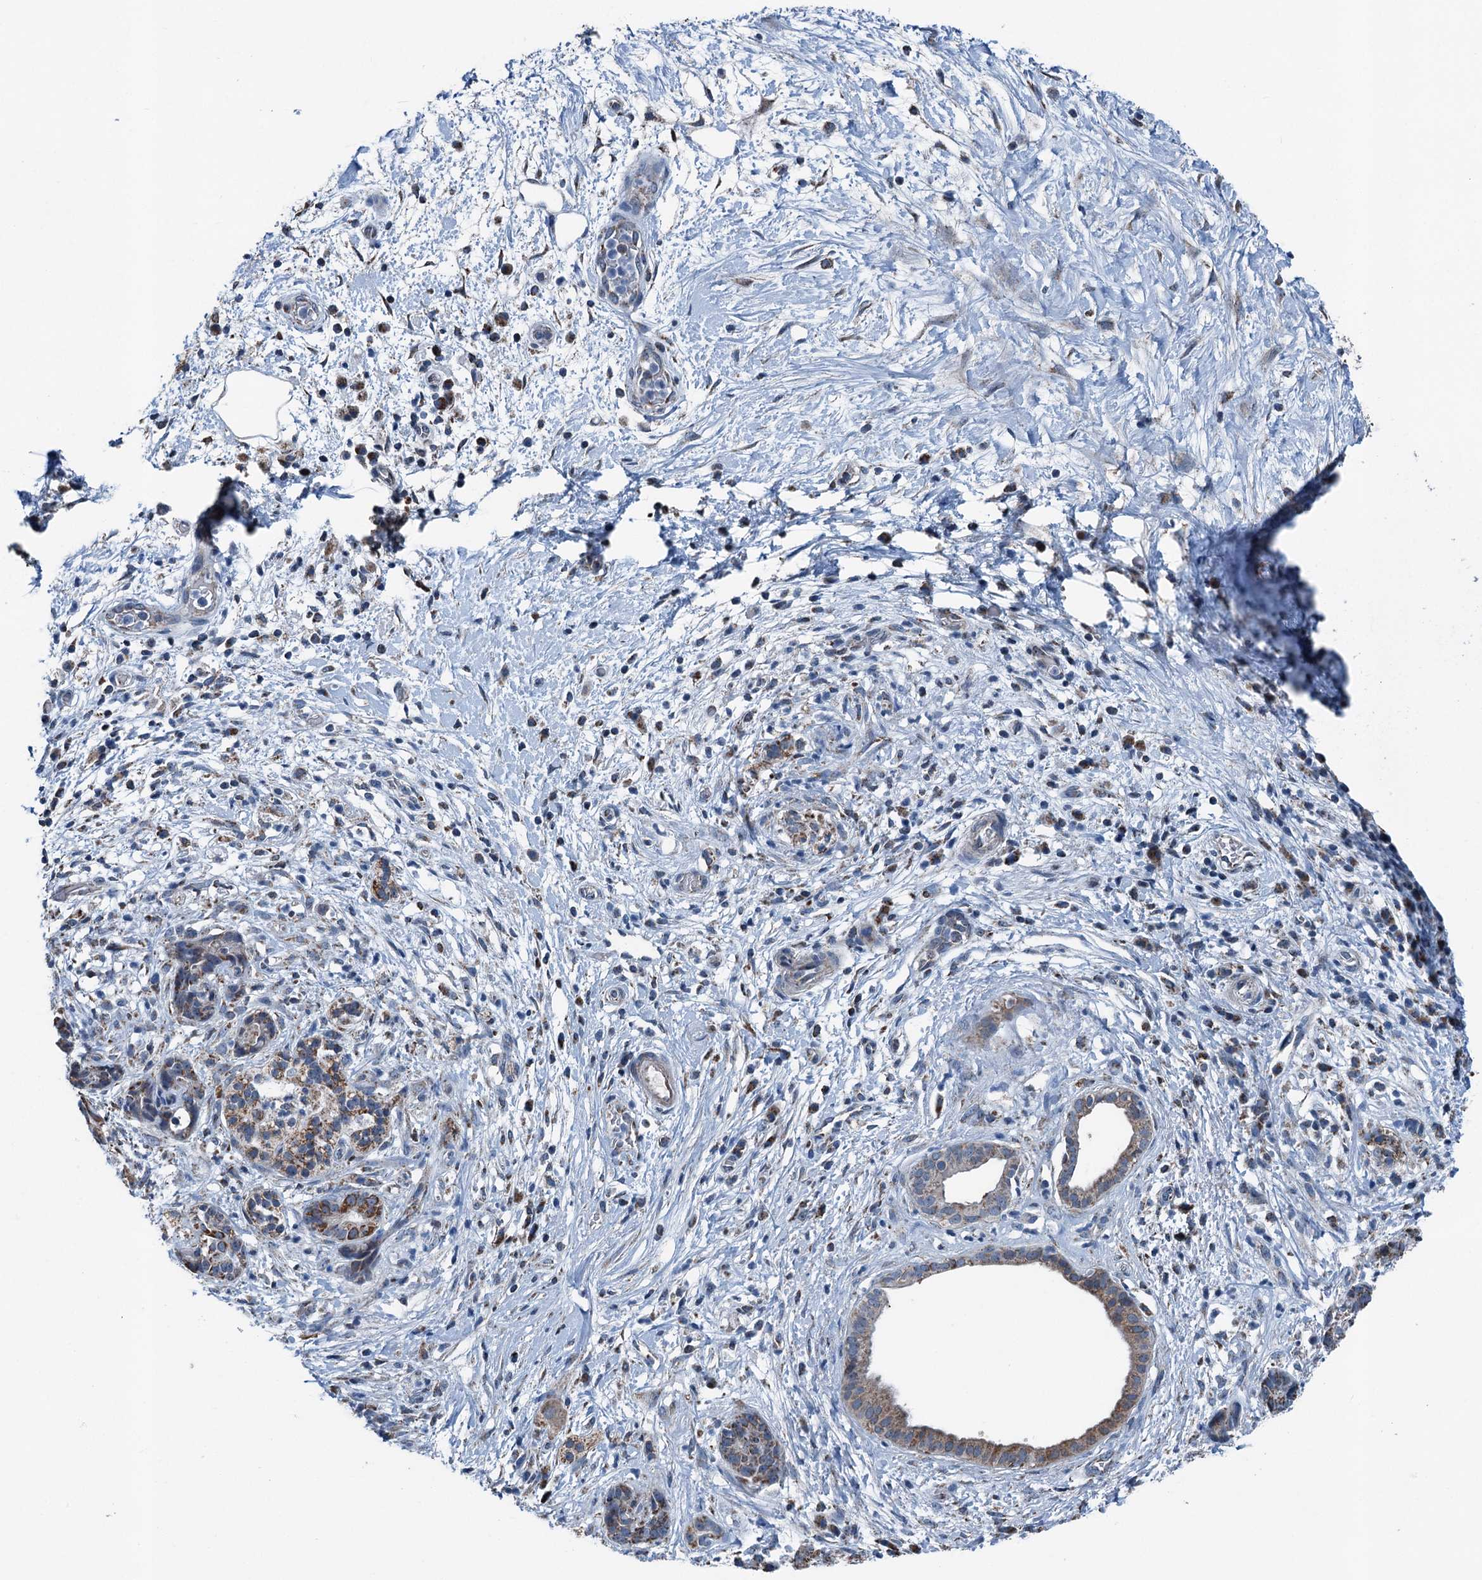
{"staining": {"intensity": "moderate", "quantity": ">75%", "location": "cytoplasmic/membranous"}, "tissue": "pancreatic cancer", "cell_type": "Tumor cells", "image_type": "cancer", "snomed": [{"axis": "morphology", "description": "Adenocarcinoma, NOS"}, {"axis": "topography", "description": "Pancreas"}], "caption": "The micrograph reveals immunohistochemical staining of pancreatic cancer (adenocarcinoma). There is moderate cytoplasmic/membranous expression is identified in about >75% of tumor cells. (IHC, brightfield microscopy, high magnification).", "gene": "TRPT1", "patient": {"sex": "female", "age": 73}}